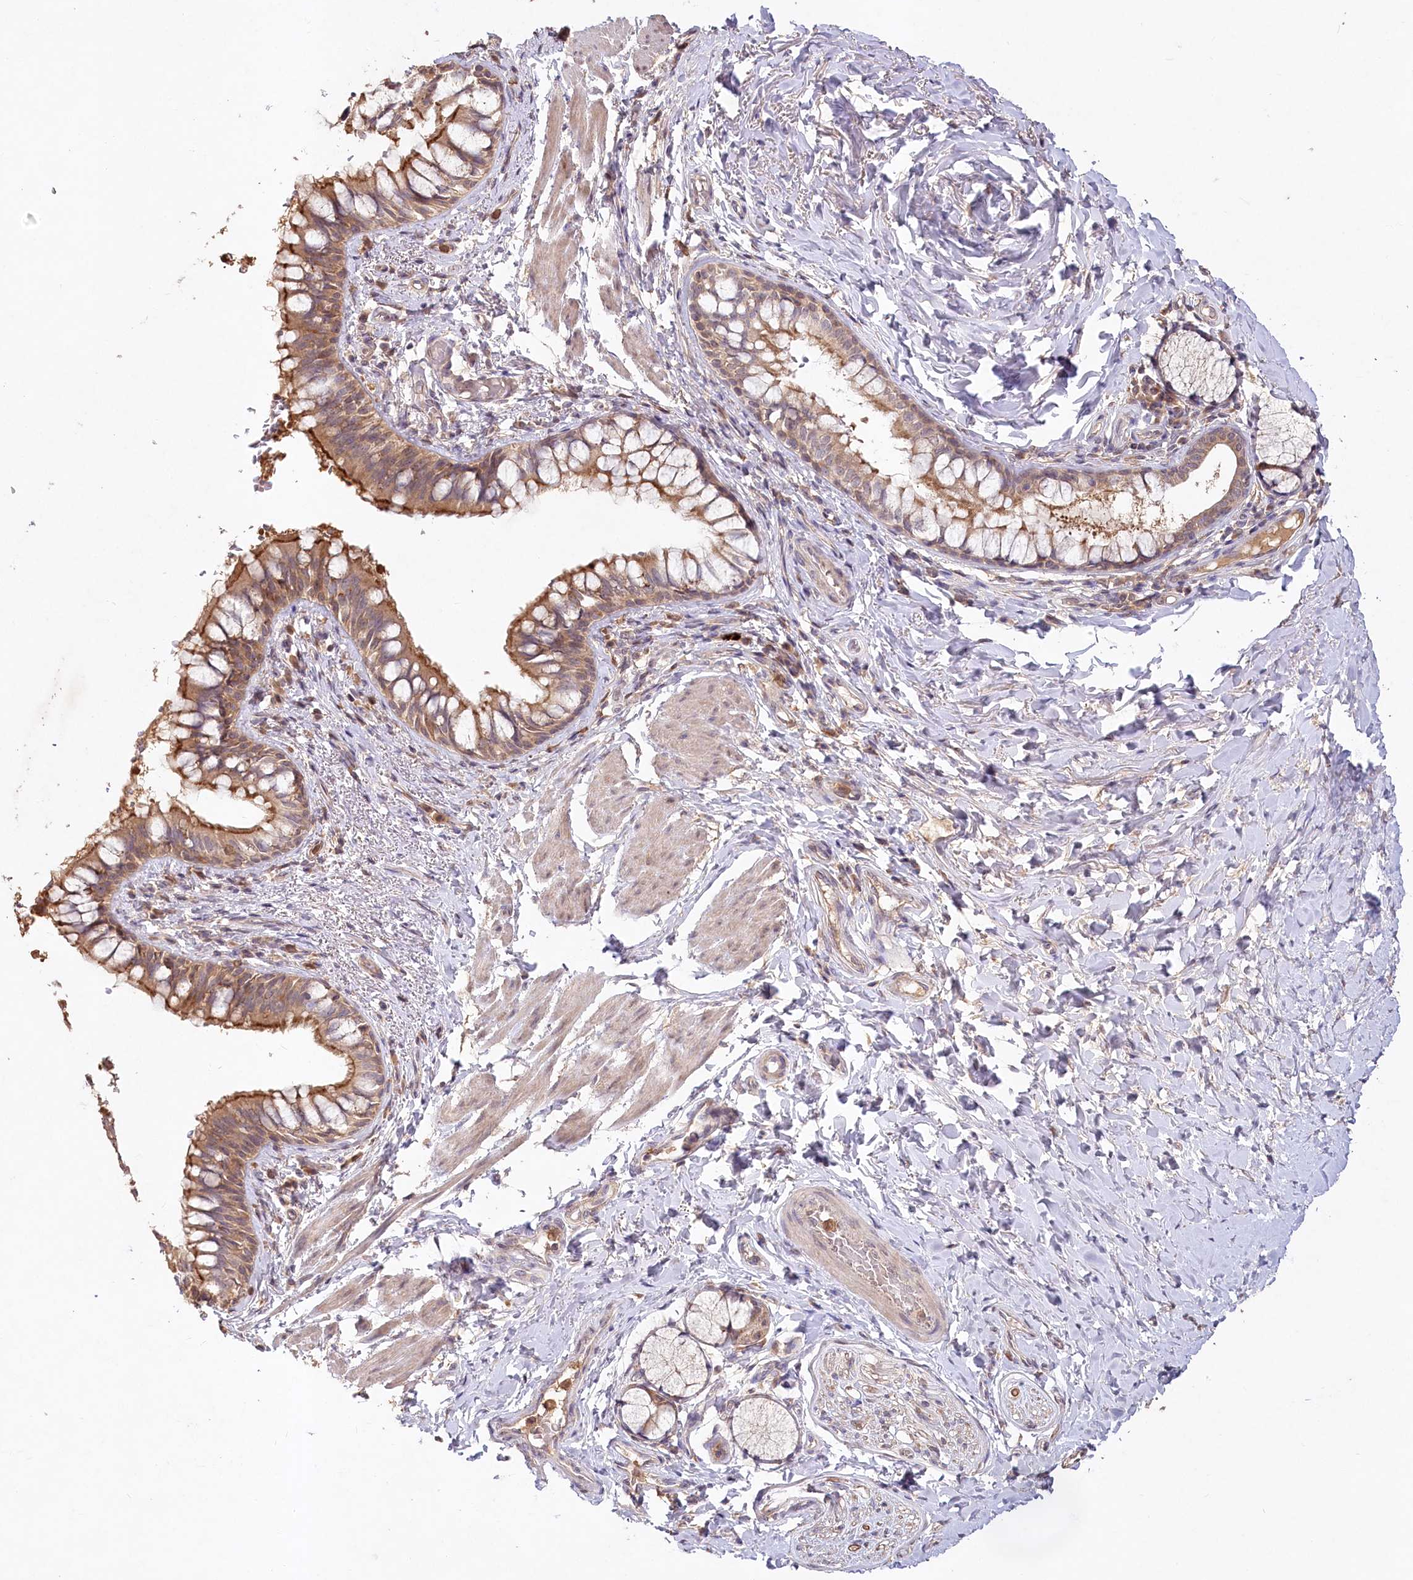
{"staining": {"intensity": "moderate", "quantity": ">75%", "location": "cytoplasmic/membranous"}, "tissue": "bronchus", "cell_type": "Respiratory epithelial cells", "image_type": "normal", "snomed": [{"axis": "morphology", "description": "Normal tissue, NOS"}, {"axis": "topography", "description": "Cartilage tissue"}, {"axis": "topography", "description": "Bronchus"}], "caption": "A photomicrograph of human bronchus stained for a protein demonstrates moderate cytoplasmic/membranous brown staining in respiratory epithelial cells. Nuclei are stained in blue.", "gene": "IRAK1BP1", "patient": {"sex": "female", "age": 36}}